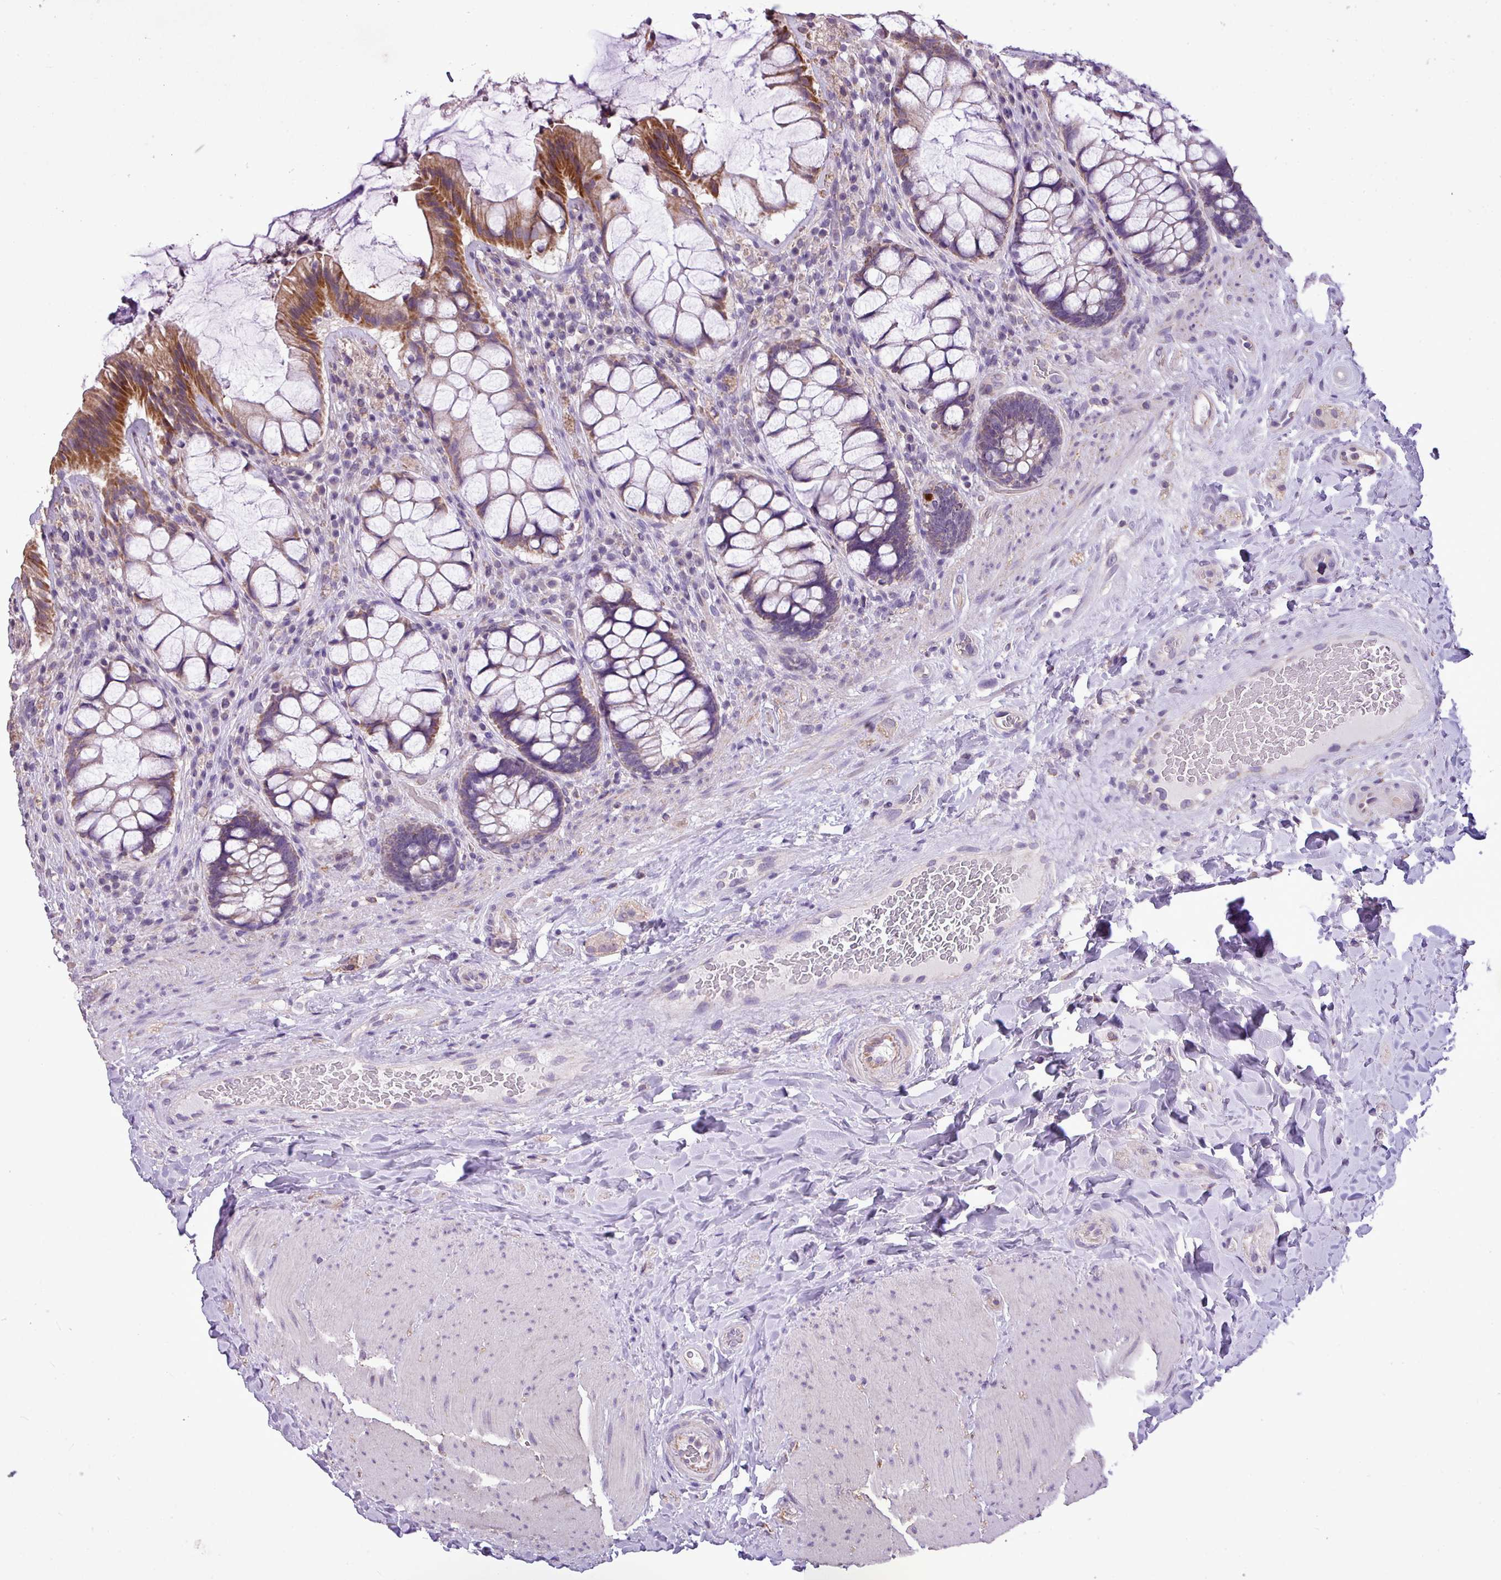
{"staining": {"intensity": "strong", "quantity": "<25%", "location": "cytoplasmic/membranous"}, "tissue": "rectum", "cell_type": "Glandular cells", "image_type": "normal", "snomed": [{"axis": "morphology", "description": "Normal tissue, NOS"}, {"axis": "topography", "description": "Rectum"}], "caption": "An IHC photomicrograph of benign tissue is shown. Protein staining in brown shows strong cytoplasmic/membranous positivity in rectum within glandular cells.", "gene": "ALDH2", "patient": {"sex": "female", "age": 58}}